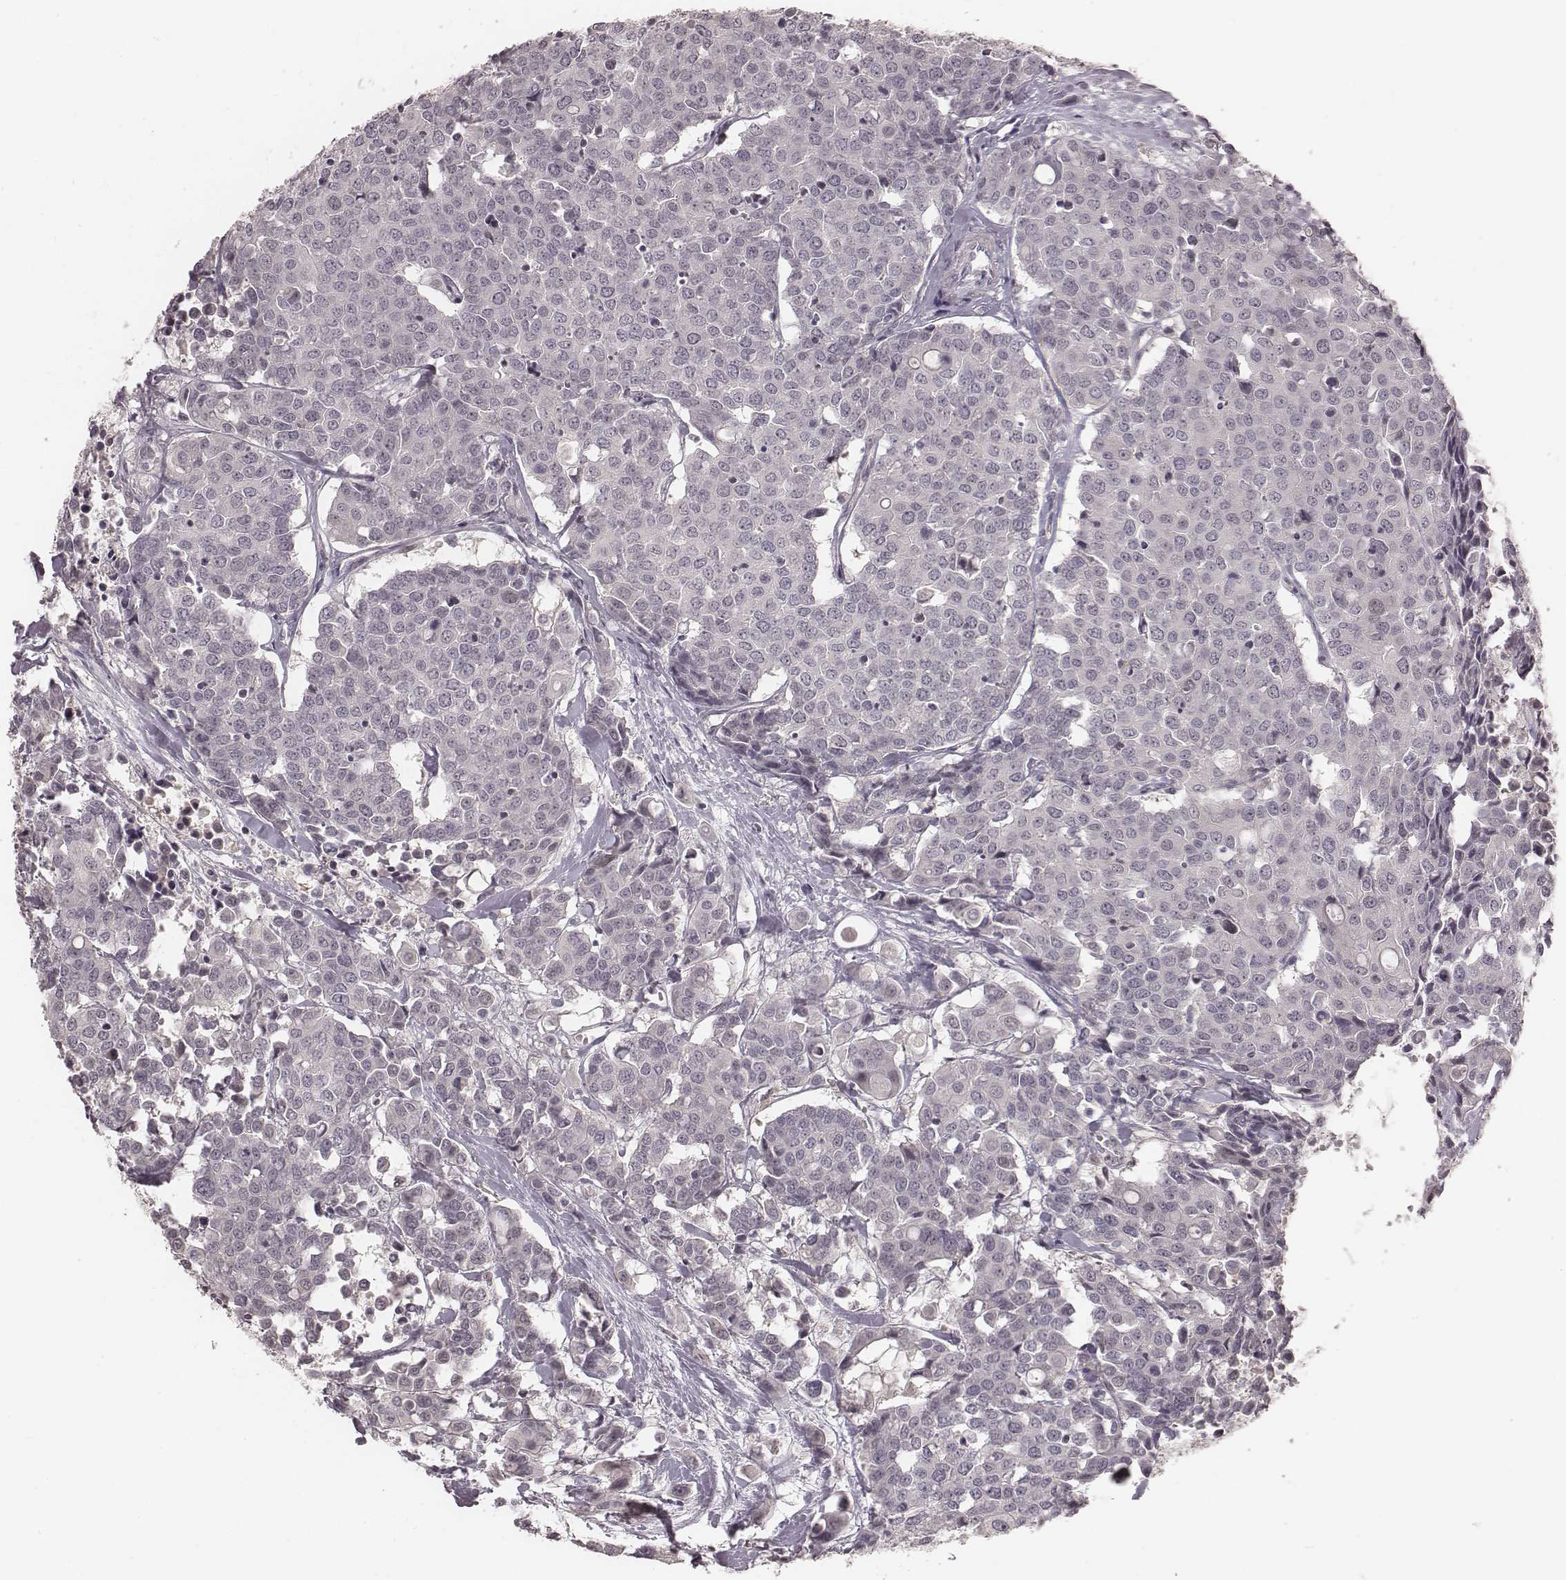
{"staining": {"intensity": "negative", "quantity": "none", "location": "none"}, "tissue": "carcinoid", "cell_type": "Tumor cells", "image_type": "cancer", "snomed": [{"axis": "morphology", "description": "Carcinoid, malignant, NOS"}, {"axis": "topography", "description": "Colon"}], "caption": "Immunohistochemistry of carcinoid displays no positivity in tumor cells.", "gene": "IQCG", "patient": {"sex": "male", "age": 81}}